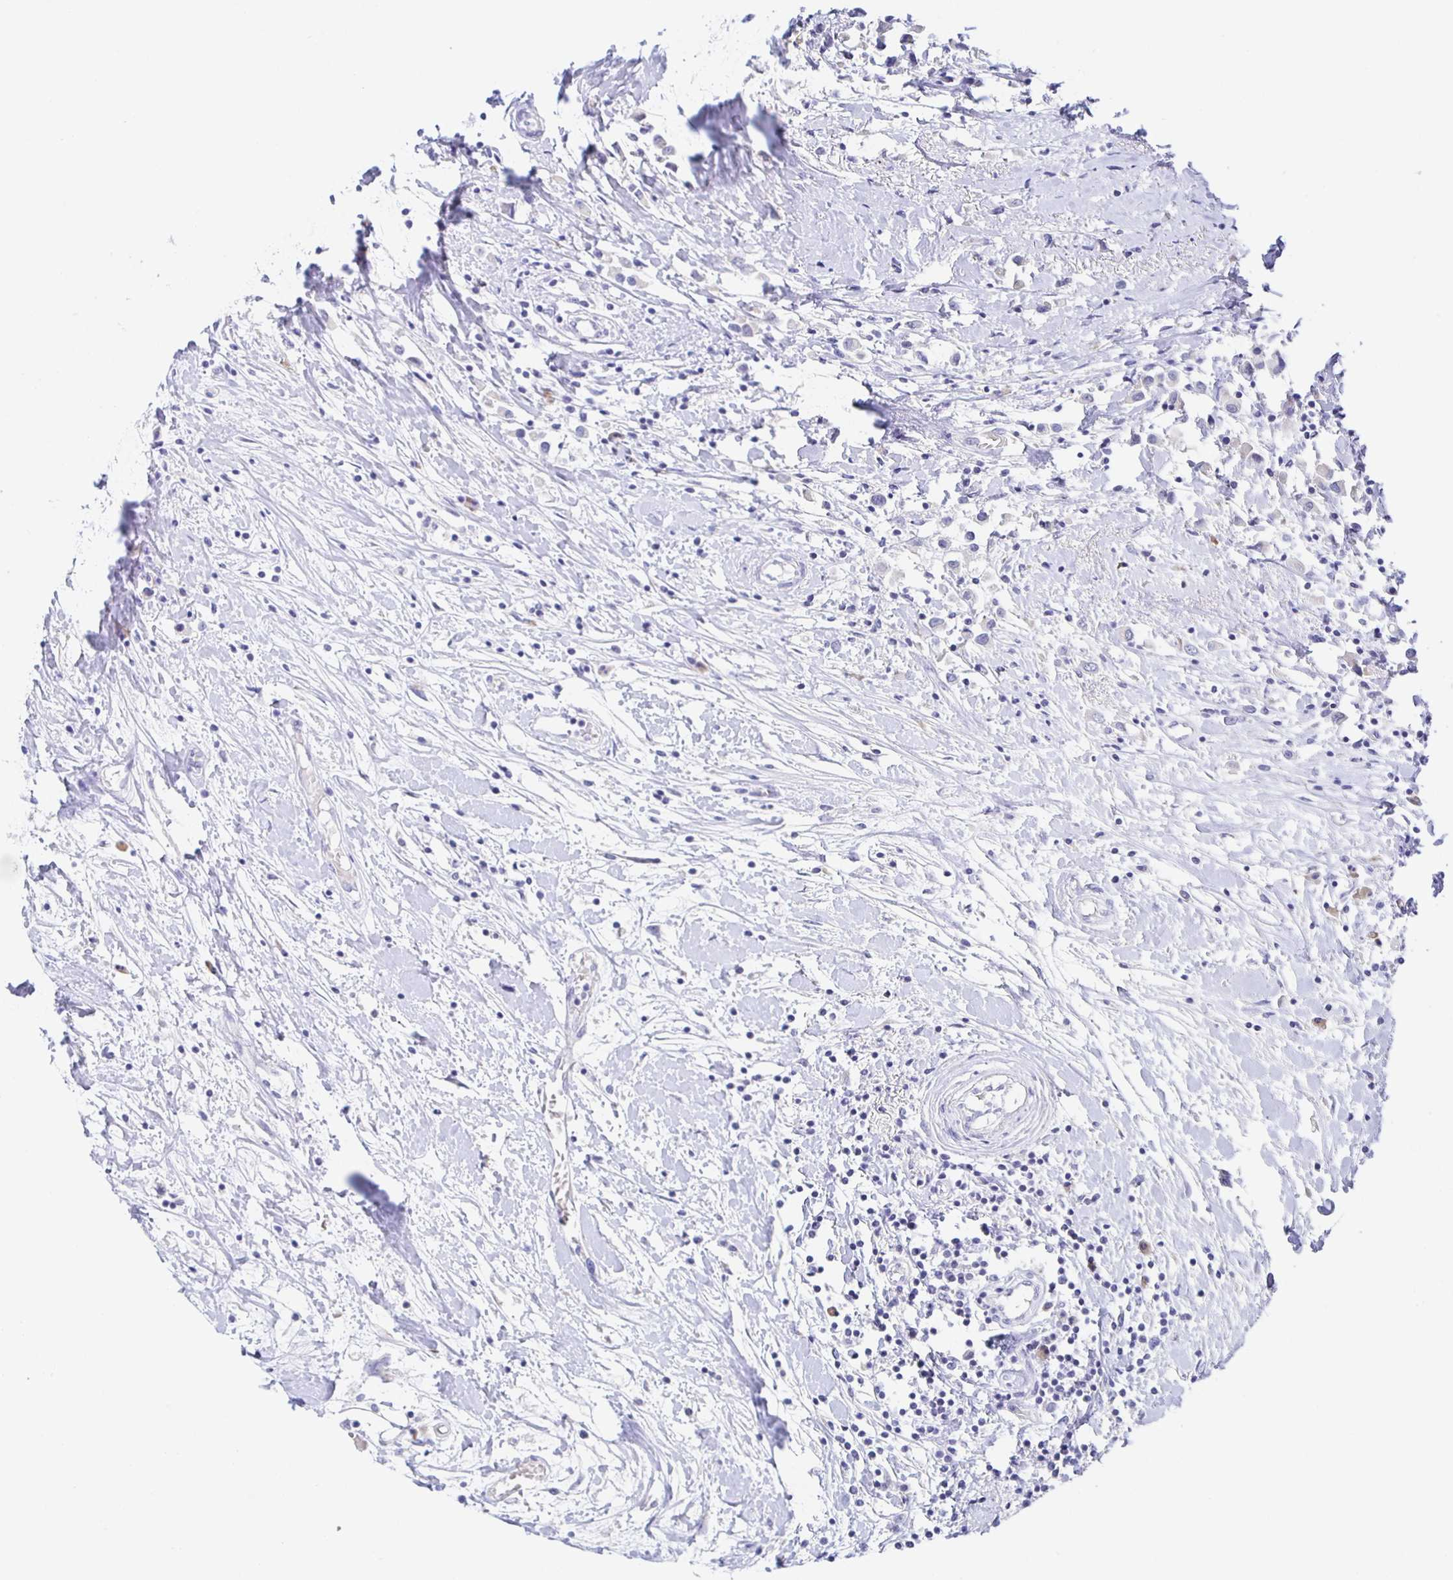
{"staining": {"intensity": "negative", "quantity": "none", "location": "none"}, "tissue": "breast cancer", "cell_type": "Tumor cells", "image_type": "cancer", "snomed": [{"axis": "morphology", "description": "Duct carcinoma"}, {"axis": "topography", "description": "Breast"}], "caption": "Tumor cells show no significant protein positivity in breast infiltrating ductal carcinoma. (Brightfield microscopy of DAB IHC at high magnification).", "gene": "SIAH3", "patient": {"sex": "female", "age": 61}}